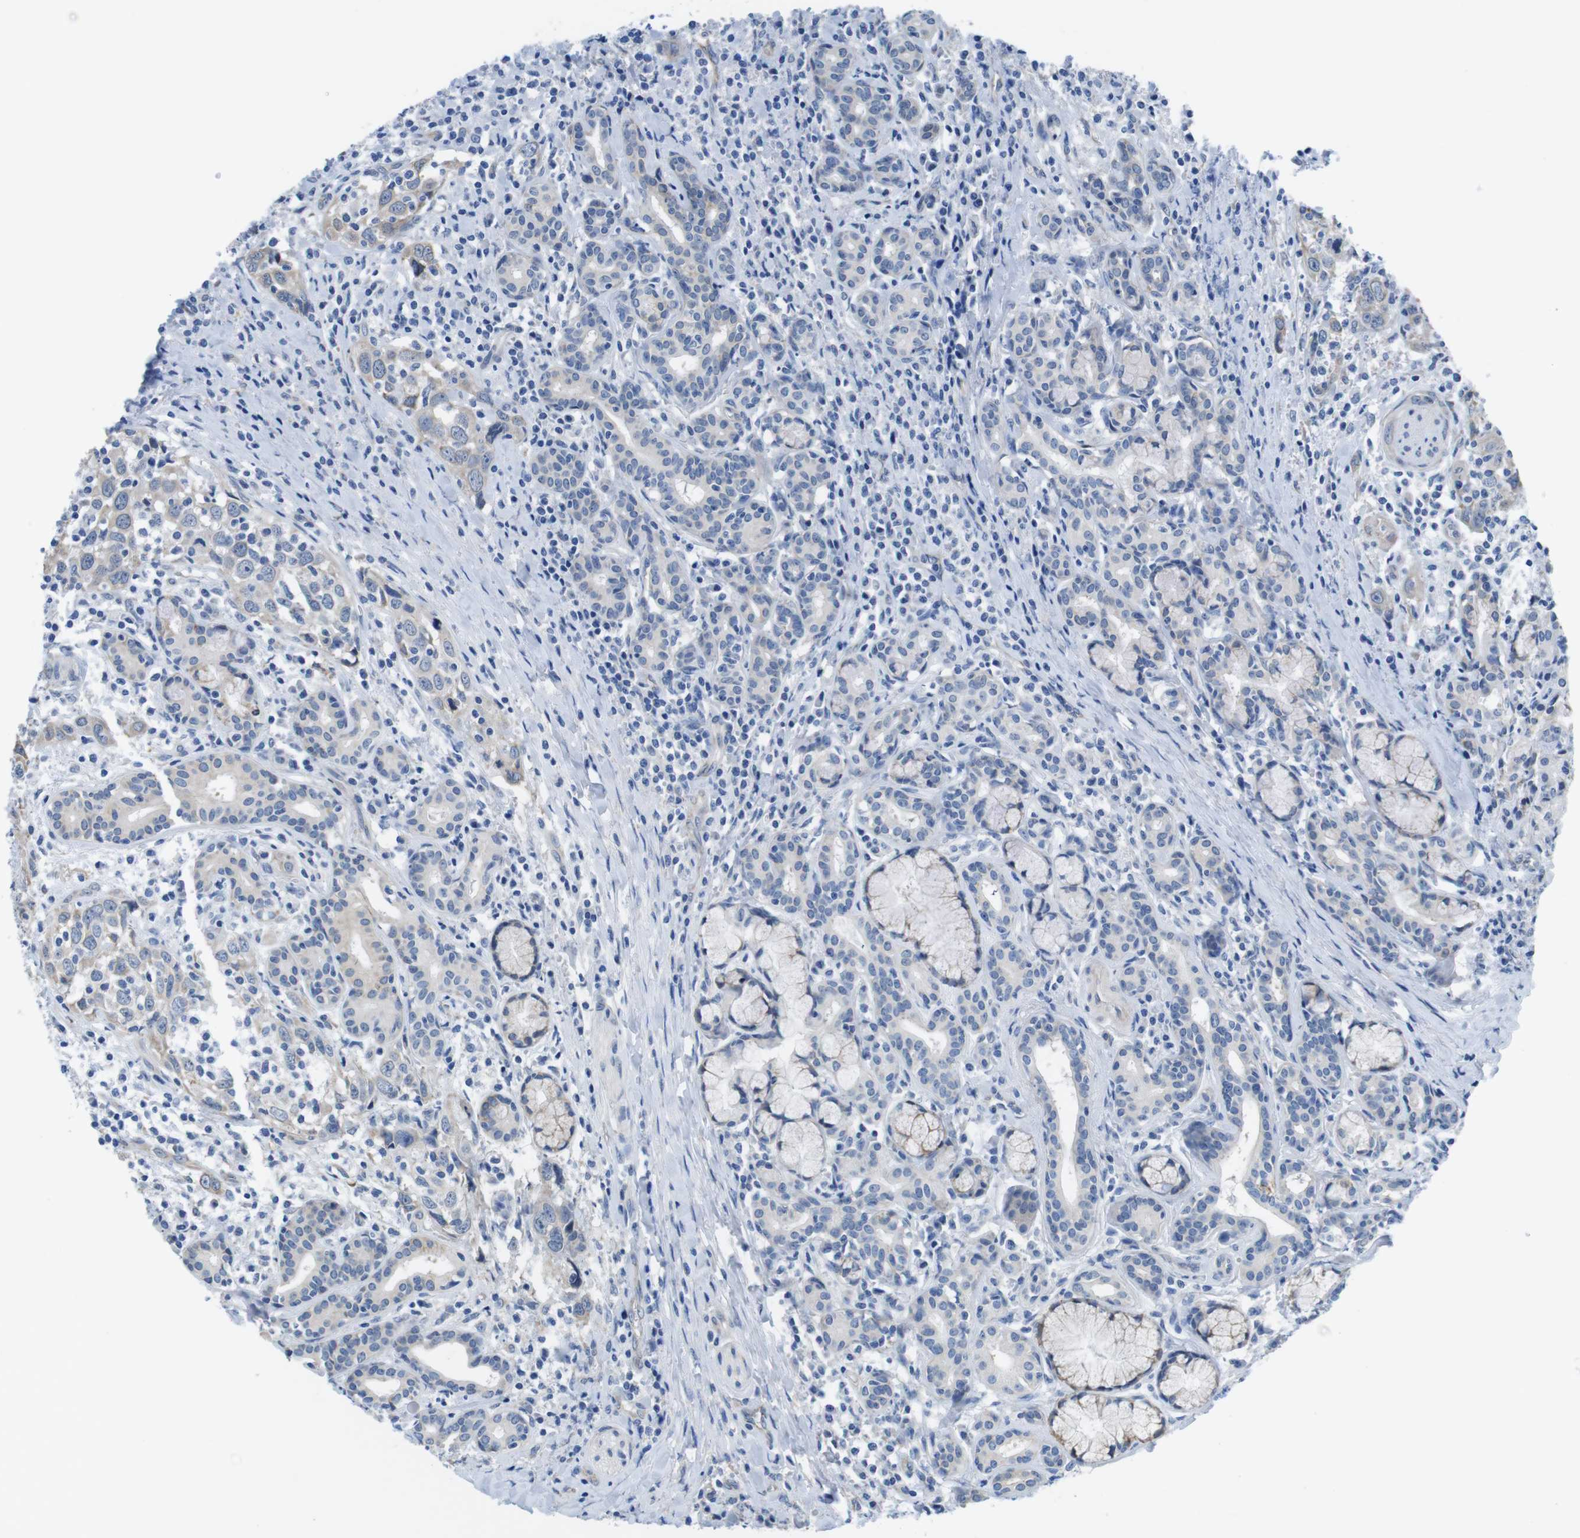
{"staining": {"intensity": "negative", "quantity": "none", "location": "none"}, "tissue": "head and neck cancer", "cell_type": "Tumor cells", "image_type": "cancer", "snomed": [{"axis": "morphology", "description": "Squamous cell carcinoma, NOS"}, {"axis": "topography", "description": "Oral tissue"}, {"axis": "topography", "description": "Head-Neck"}], "caption": "IHC image of neoplastic tissue: head and neck squamous cell carcinoma stained with DAB (3,3'-diaminobenzidine) shows no significant protein staining in tumor cells.", "gene": "CDH8", "patient": {"sex": "female", "age": 50}}